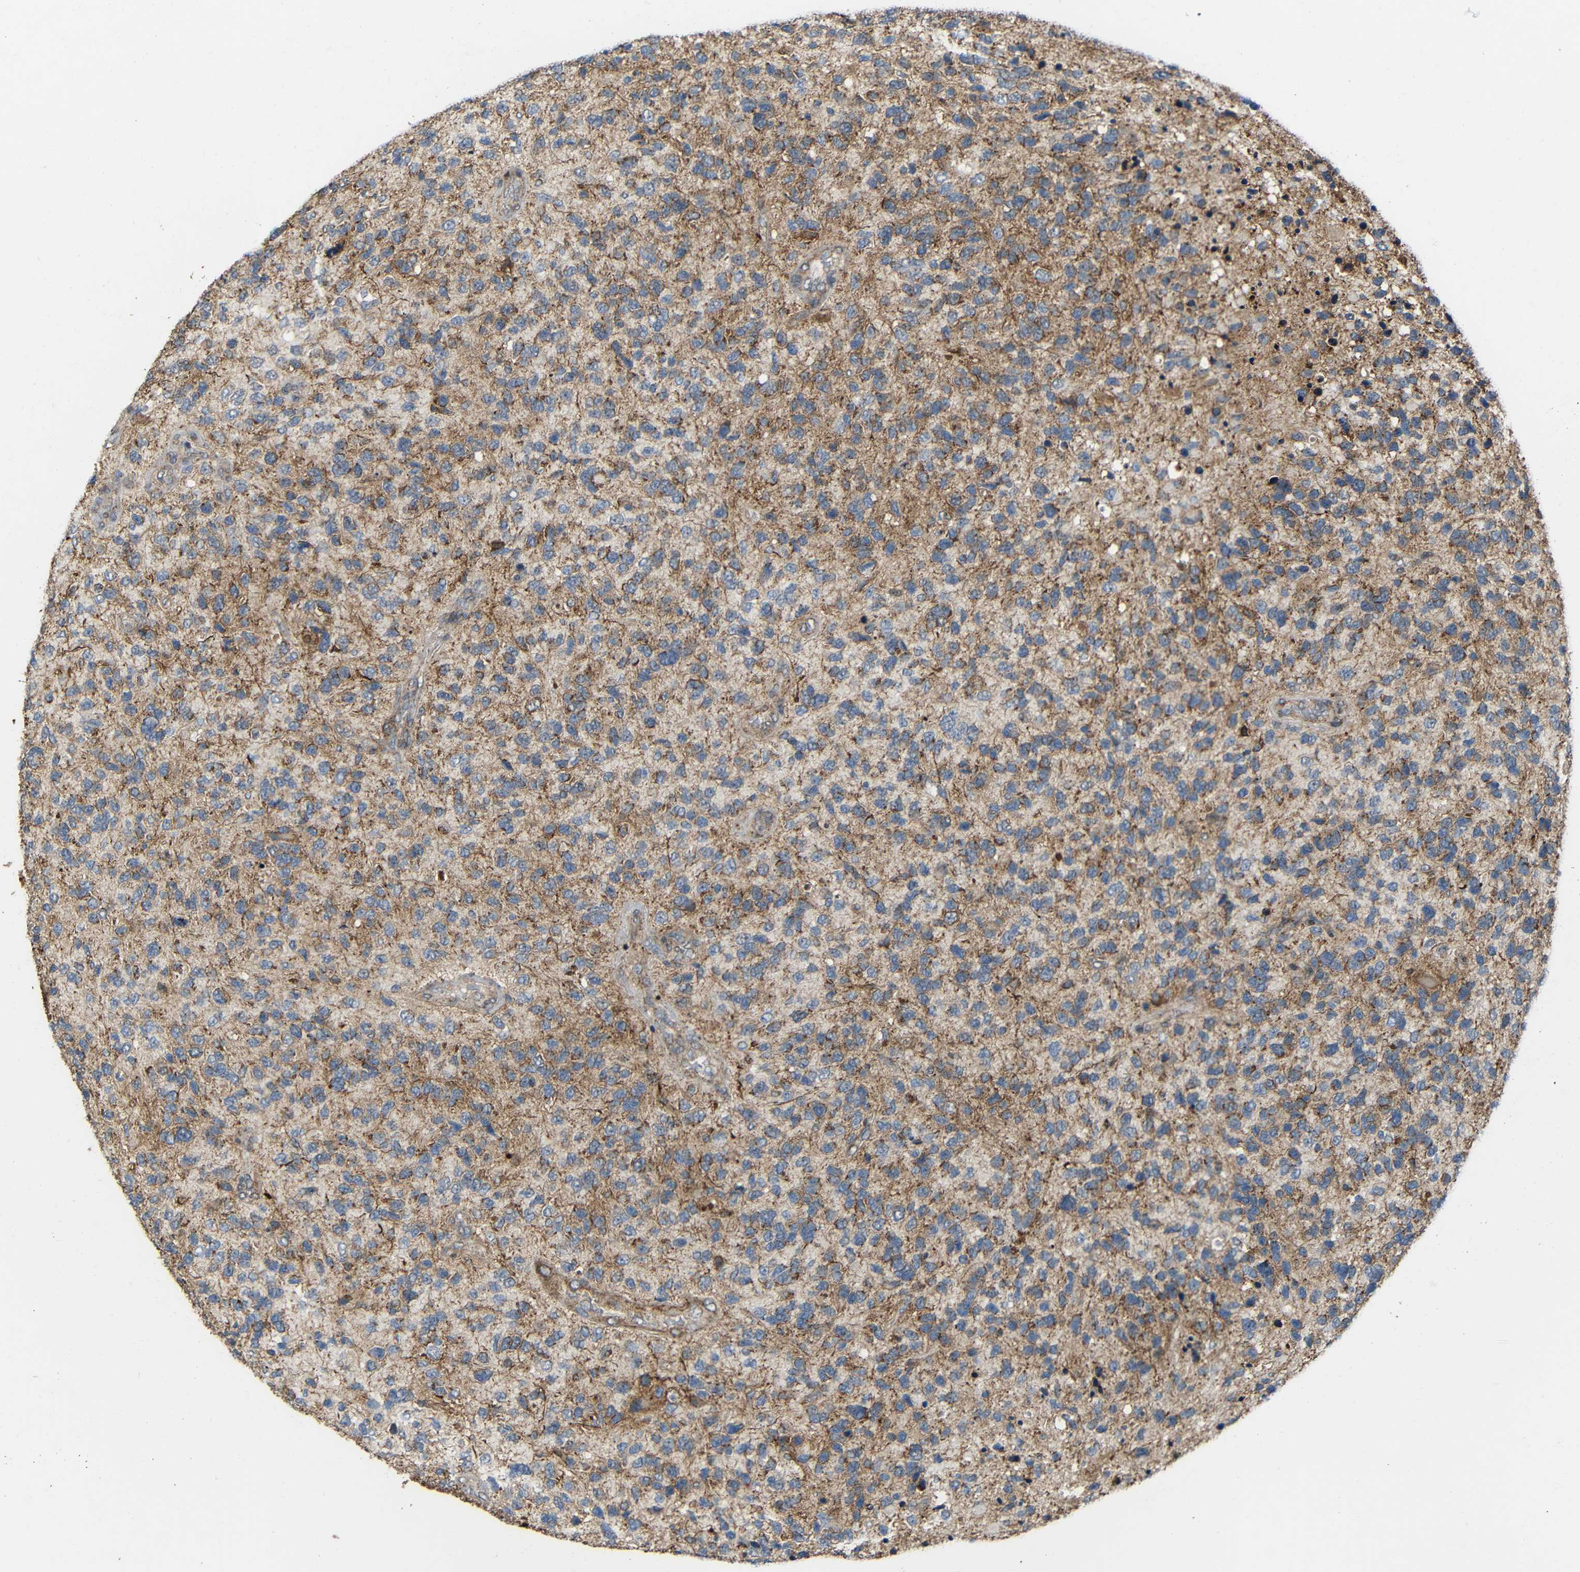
{"staining": {"intensity": "moderate", "quantity": ">75%", "location": "cytoplasmic/membranous"}, "tissue": "glioma", "cell_type": "Tumor cells", "image_type": "cancer", "snomed": [{"axis": "morphology", "description": "Glioma, malignant, High grade"}, {"axis": "topography", "description": "Brain"}], "caption": "Immunohistochemical staining of glioma demonstrates medium levels of moderate cytoplasmic/membranous positivity in about >75% of tumor cells.", "gene": "C1GALT1", "patient": {"sex": "female", "age": 58}}